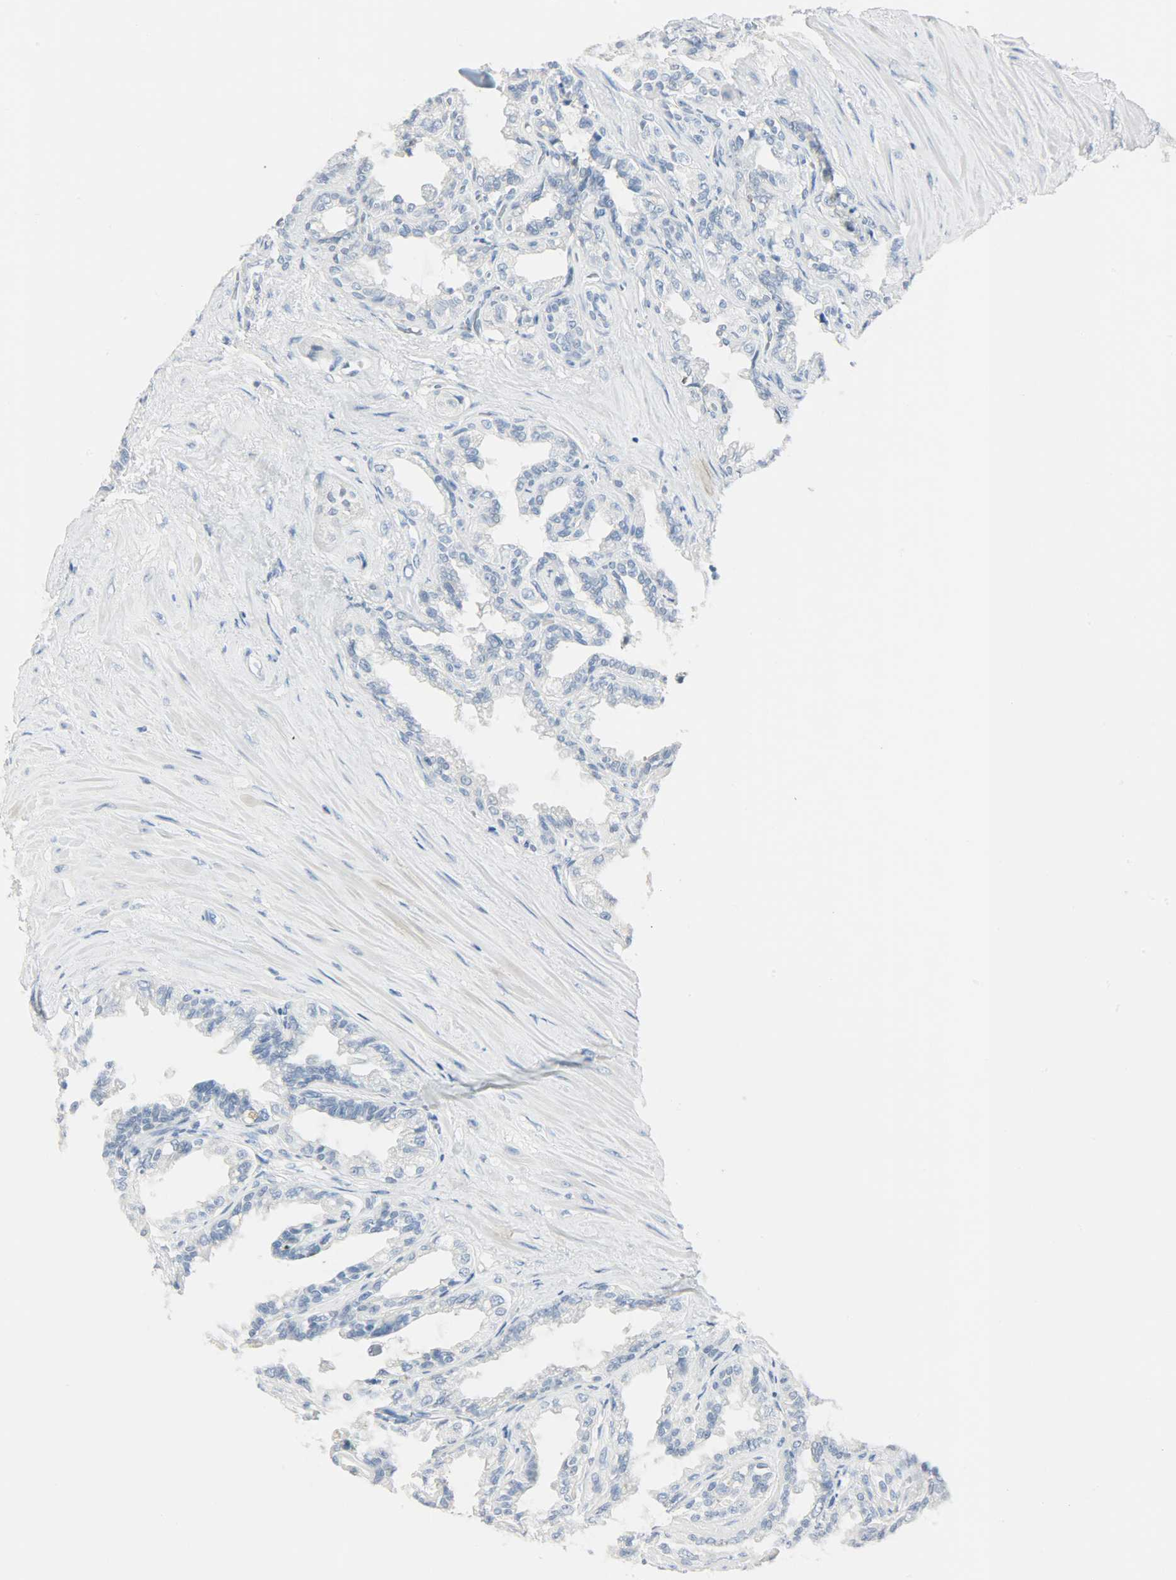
{"staining": {"intensity": "negative", "quantity": "none", "location": "none"}, "tissue": "seminal vesicle", "cell_type": "Glandular cells", "image_type": "normal", "snomed": [{"axis": "morphology", "description": "Normal tissue, NOS"}, {"axis": "morphology", "description": "Inflammation, NOS"}, {"axis": "topography", "description": "Urinary bladder"}, {"axis": "topography", "description": "Prostate"}, {"axis": "topography", "description": "Seminal veicle"}], "caption": "Photomicrograph shows no protein expression in glandular cells of benign seminal vesicle.", "gene": "HELLS", "patient": {"sex": "male", "age": 82}}